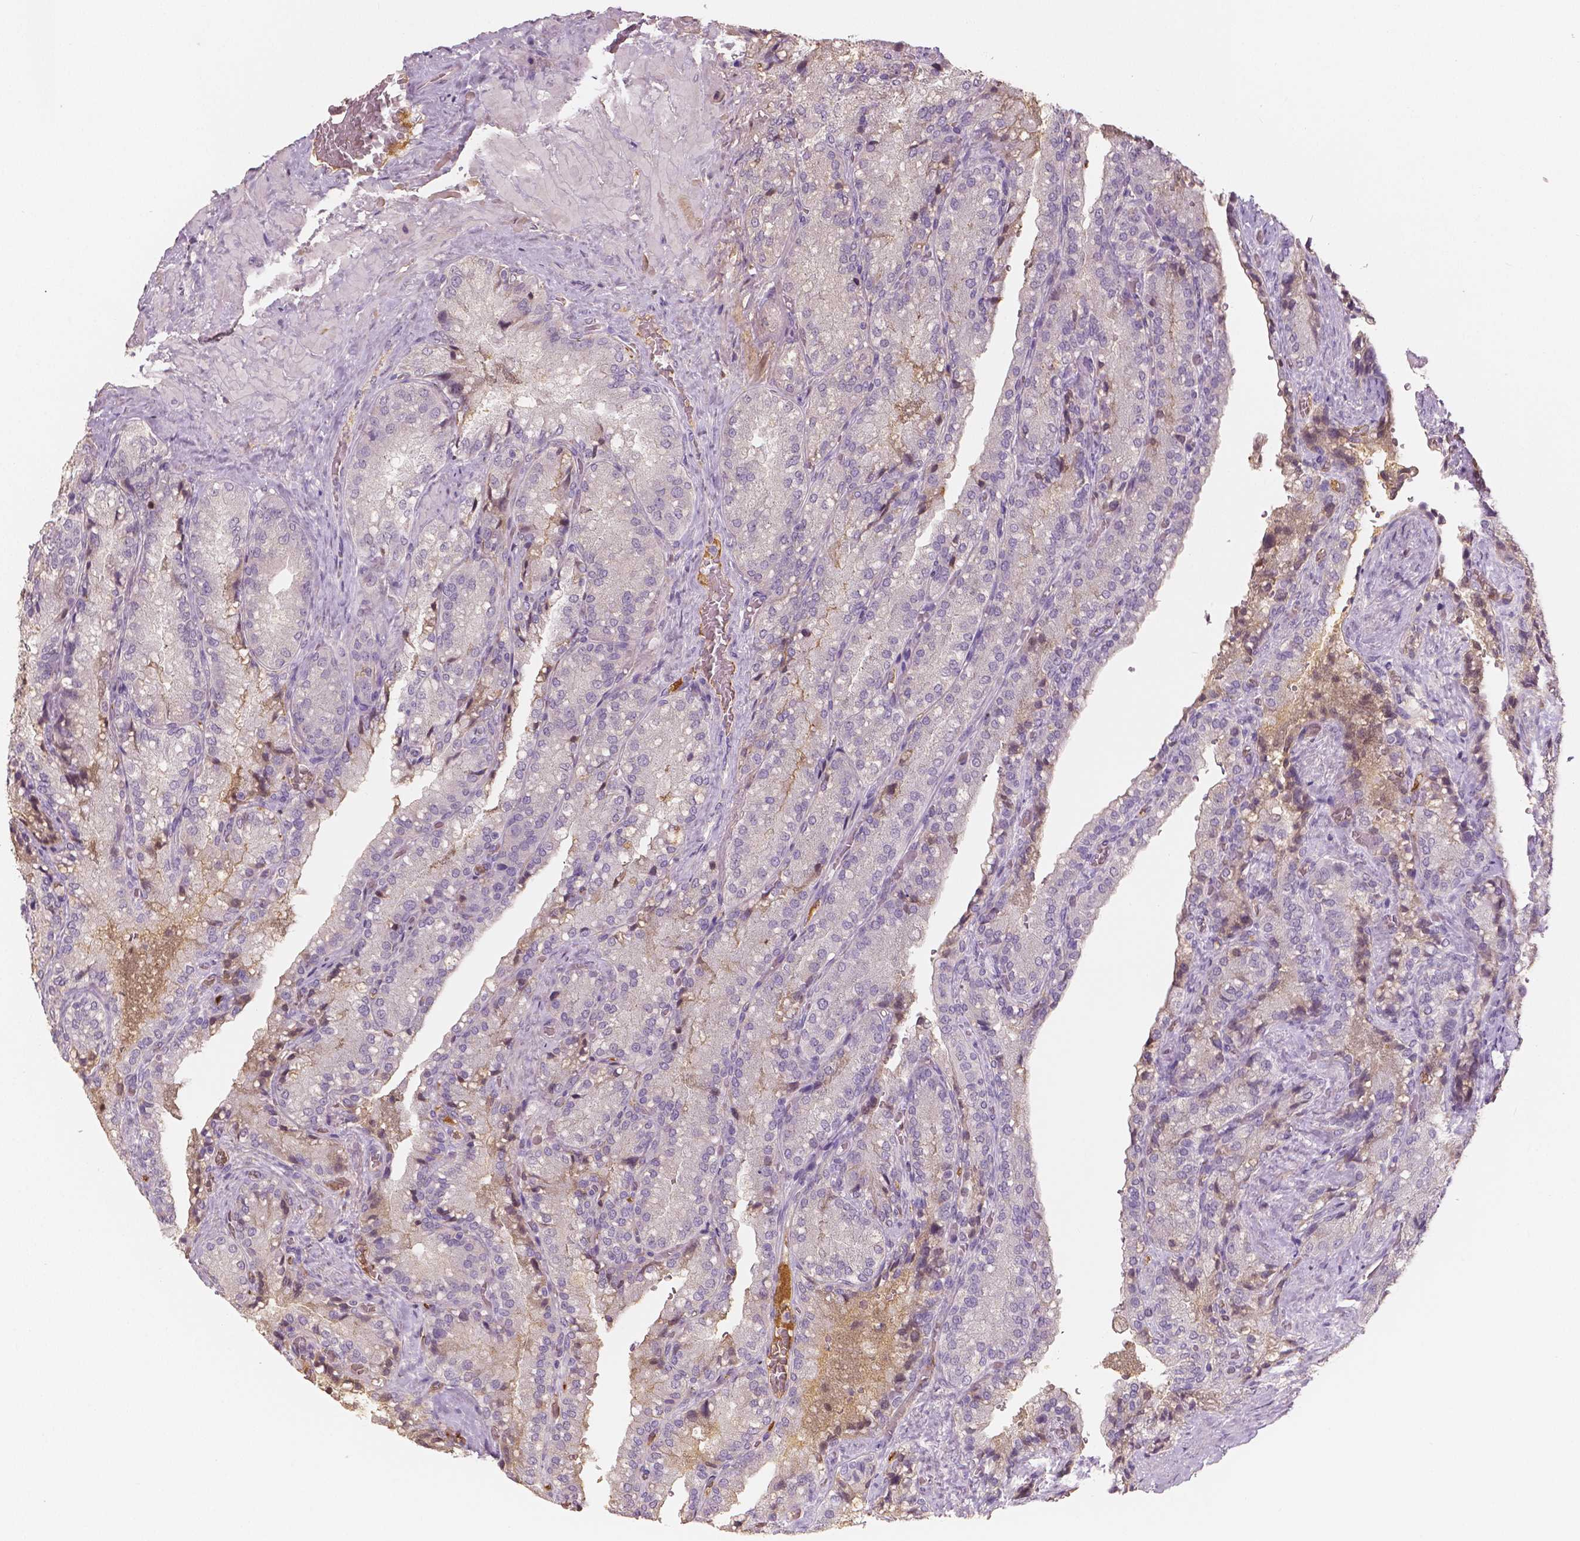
{"staining": {"intensity": "strong", "quantity": "<25%", "location": "cytoplasmic/membranous"}, "tissue": "seminal vesicle", "cell_type": "Glandular cells", "image_type": "normal", "snomed": [{"axis": "morphology", "description": "Normal tissue, NOS"}, {"axis": "topography", "description": "Seminal veicle"}], "caption": "Protein expression analysis of normal seminal vesicle demonstrates strong cytoplasmic/membranous positivity in approximately <25% of glandular cells.", "gene": "APOA4", "patient": {"sex": "male", "age": 57}}